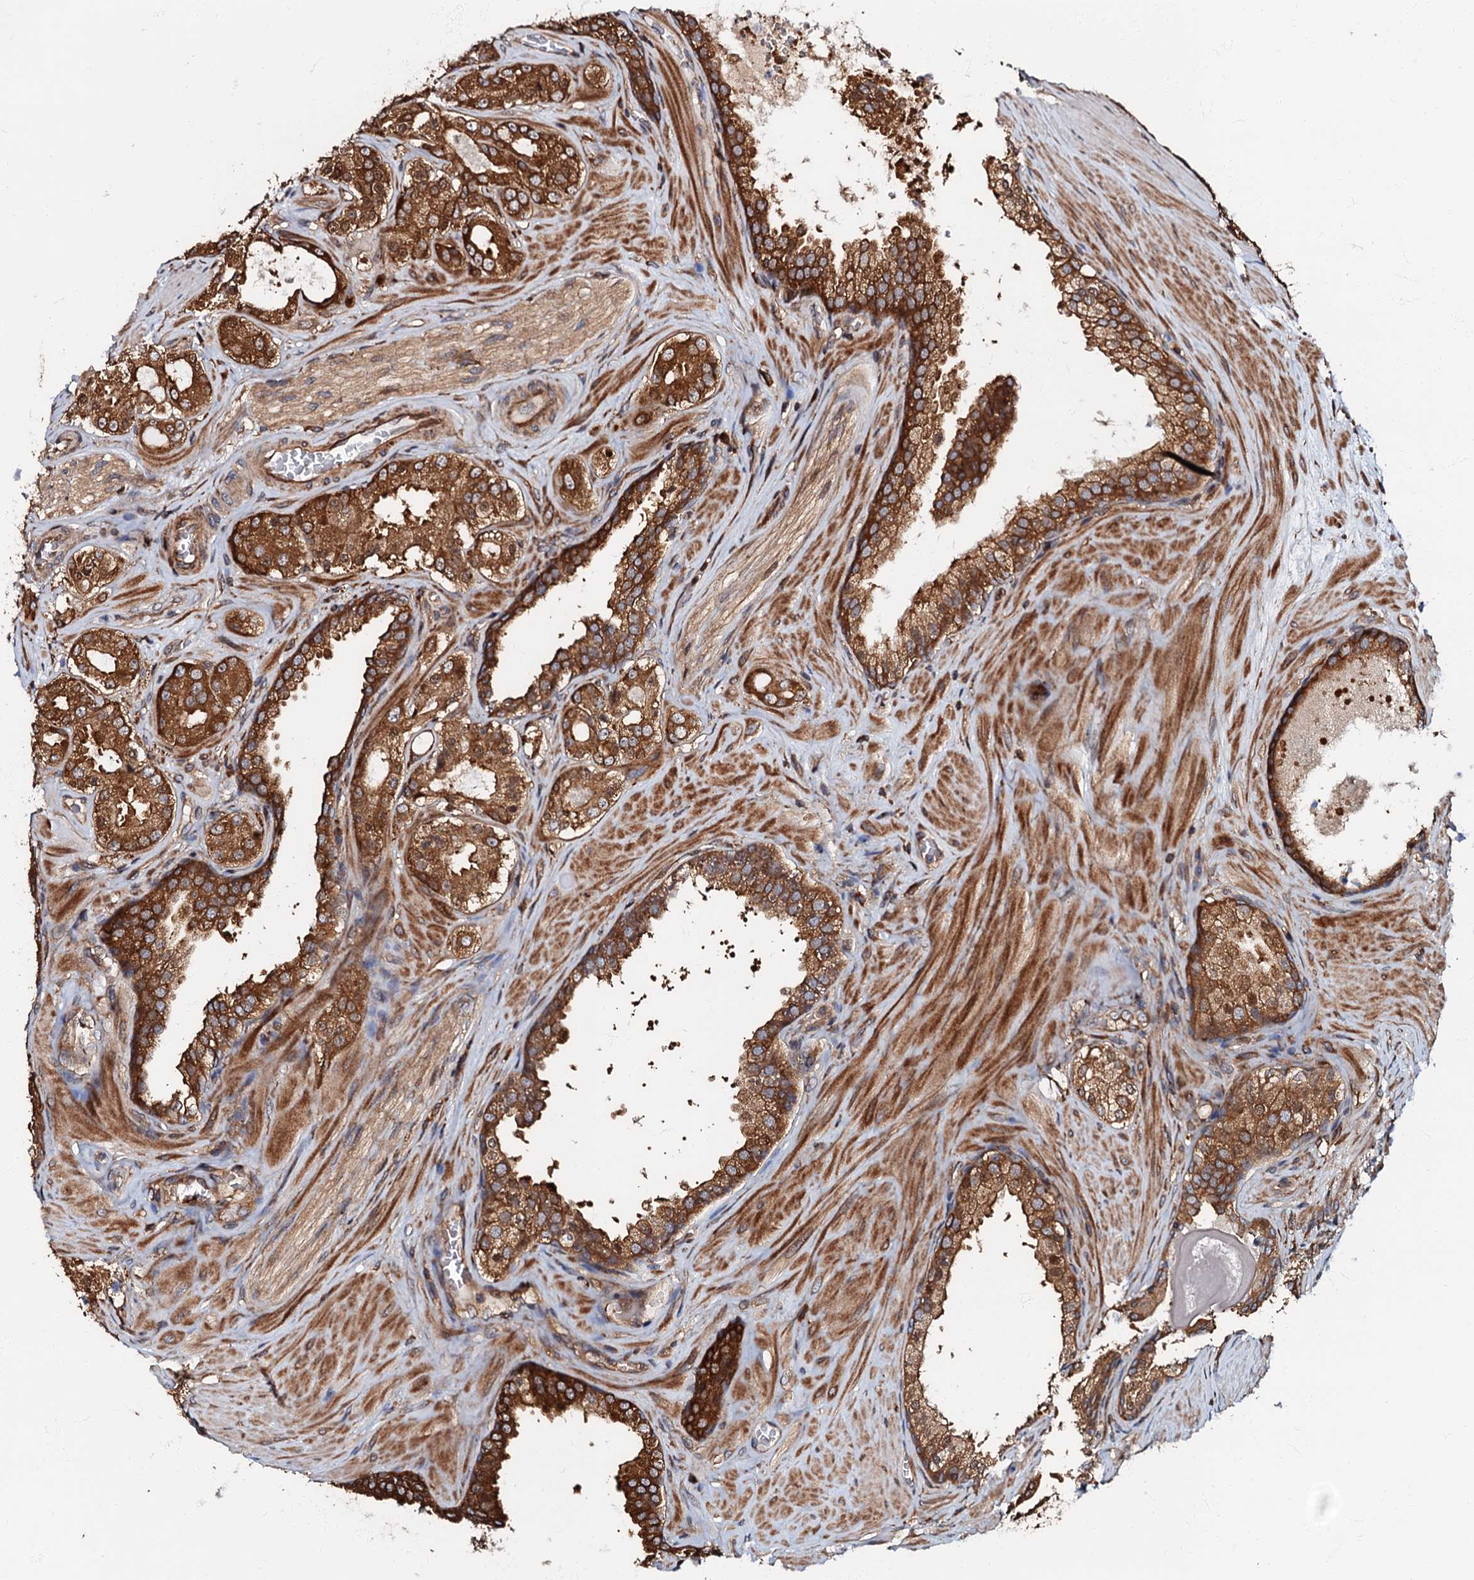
{"staining": {"intensity": "strong", "quantity": ">75%", "location": "cytoplasmic/membranous"}, "tissue": "prostate cancer", "cell_type": "Tumor cells", "image_type": "cancer", "snomed": [{"axis": "morphology", "description": "Adenocarcinoma, High grade"}, {"axis": "topography", "description": "Prostate"}], "caption": "Prostate cancer (high-grade adenocarcinoma) stained with a brown dye demonstrates strong cytoplasmic/membranous positive expression in approximately >75% of tumor cells.", "gene": "OSBP", "patient": {"sex": "male", "age": 65}}